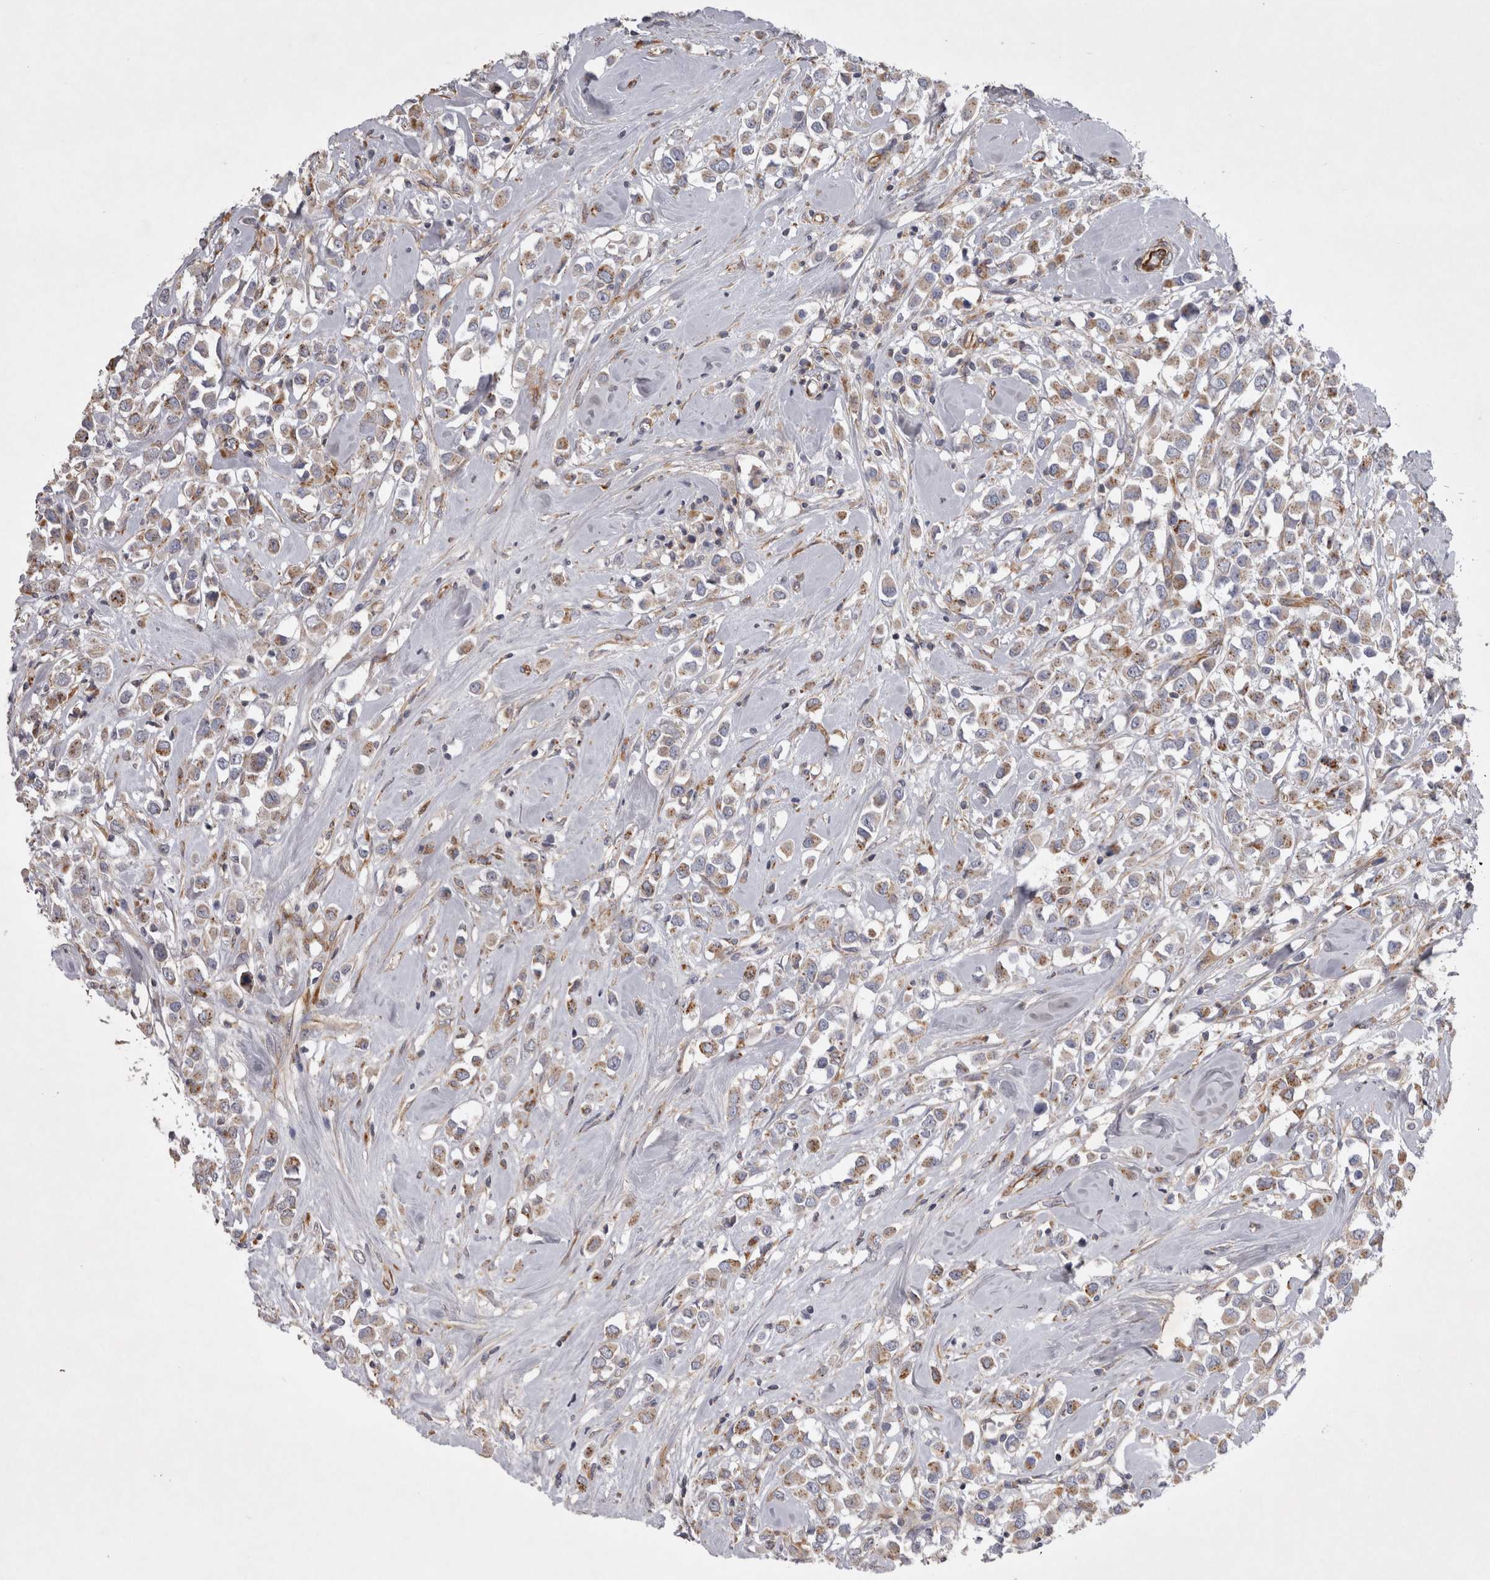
{"staining": {"intensity": "weak", "quantity": ">75%", "location": "cytoplasmic/membranous"}, "tissue": "breast cancer", "cell_type": "Tumor cells", "image_type": "cancer", "snomed": [{"axis": "morphology", "description": "Duct carcinoma"}, {"axis": "topography", "description": "Breast"}], "caption": "Breast infiltrating ductal carcinoma stained with IHC displays weak cytoplasmic/membranous expression in approximately >75% of tumor cells. The protein of interest is shown in brown color, while the nuclei are stained blue.", "gene": "STRADB", "patient": {"sex": "female", "age": 61}}